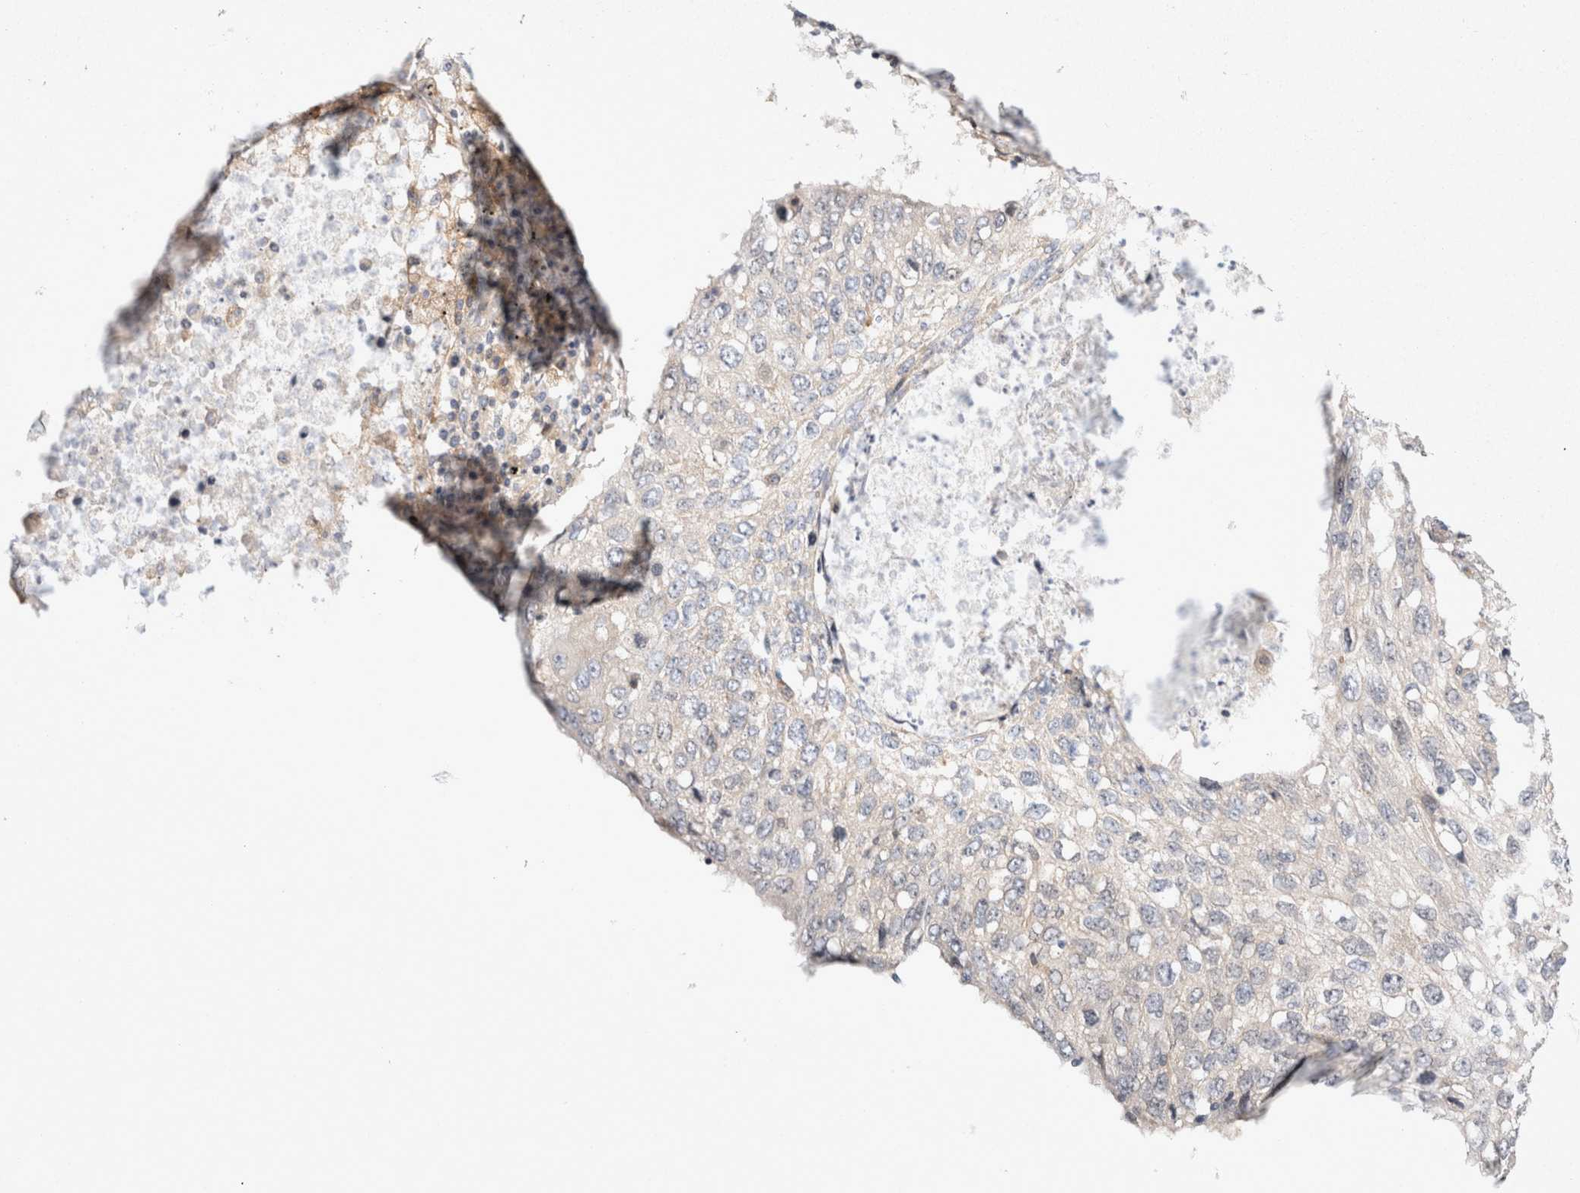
{"staining": {"intensity": "negative", "quantity": "none", "location": "none"}, "tissue": "lung cancer", "cell_type": "Tumor cells", "image_type": "cancer", "snomed": [{"axis": "morphology", "description": "Squamous cell carcinoma, NOS"}, {"axis": "topography", "description": "Lung"}], "caption": "Micrograph shows no protein expression in tumor cells of lung cancer tissue.", "gene": "CDCA7L", "patient": {"sex": "female", "age": 63}}